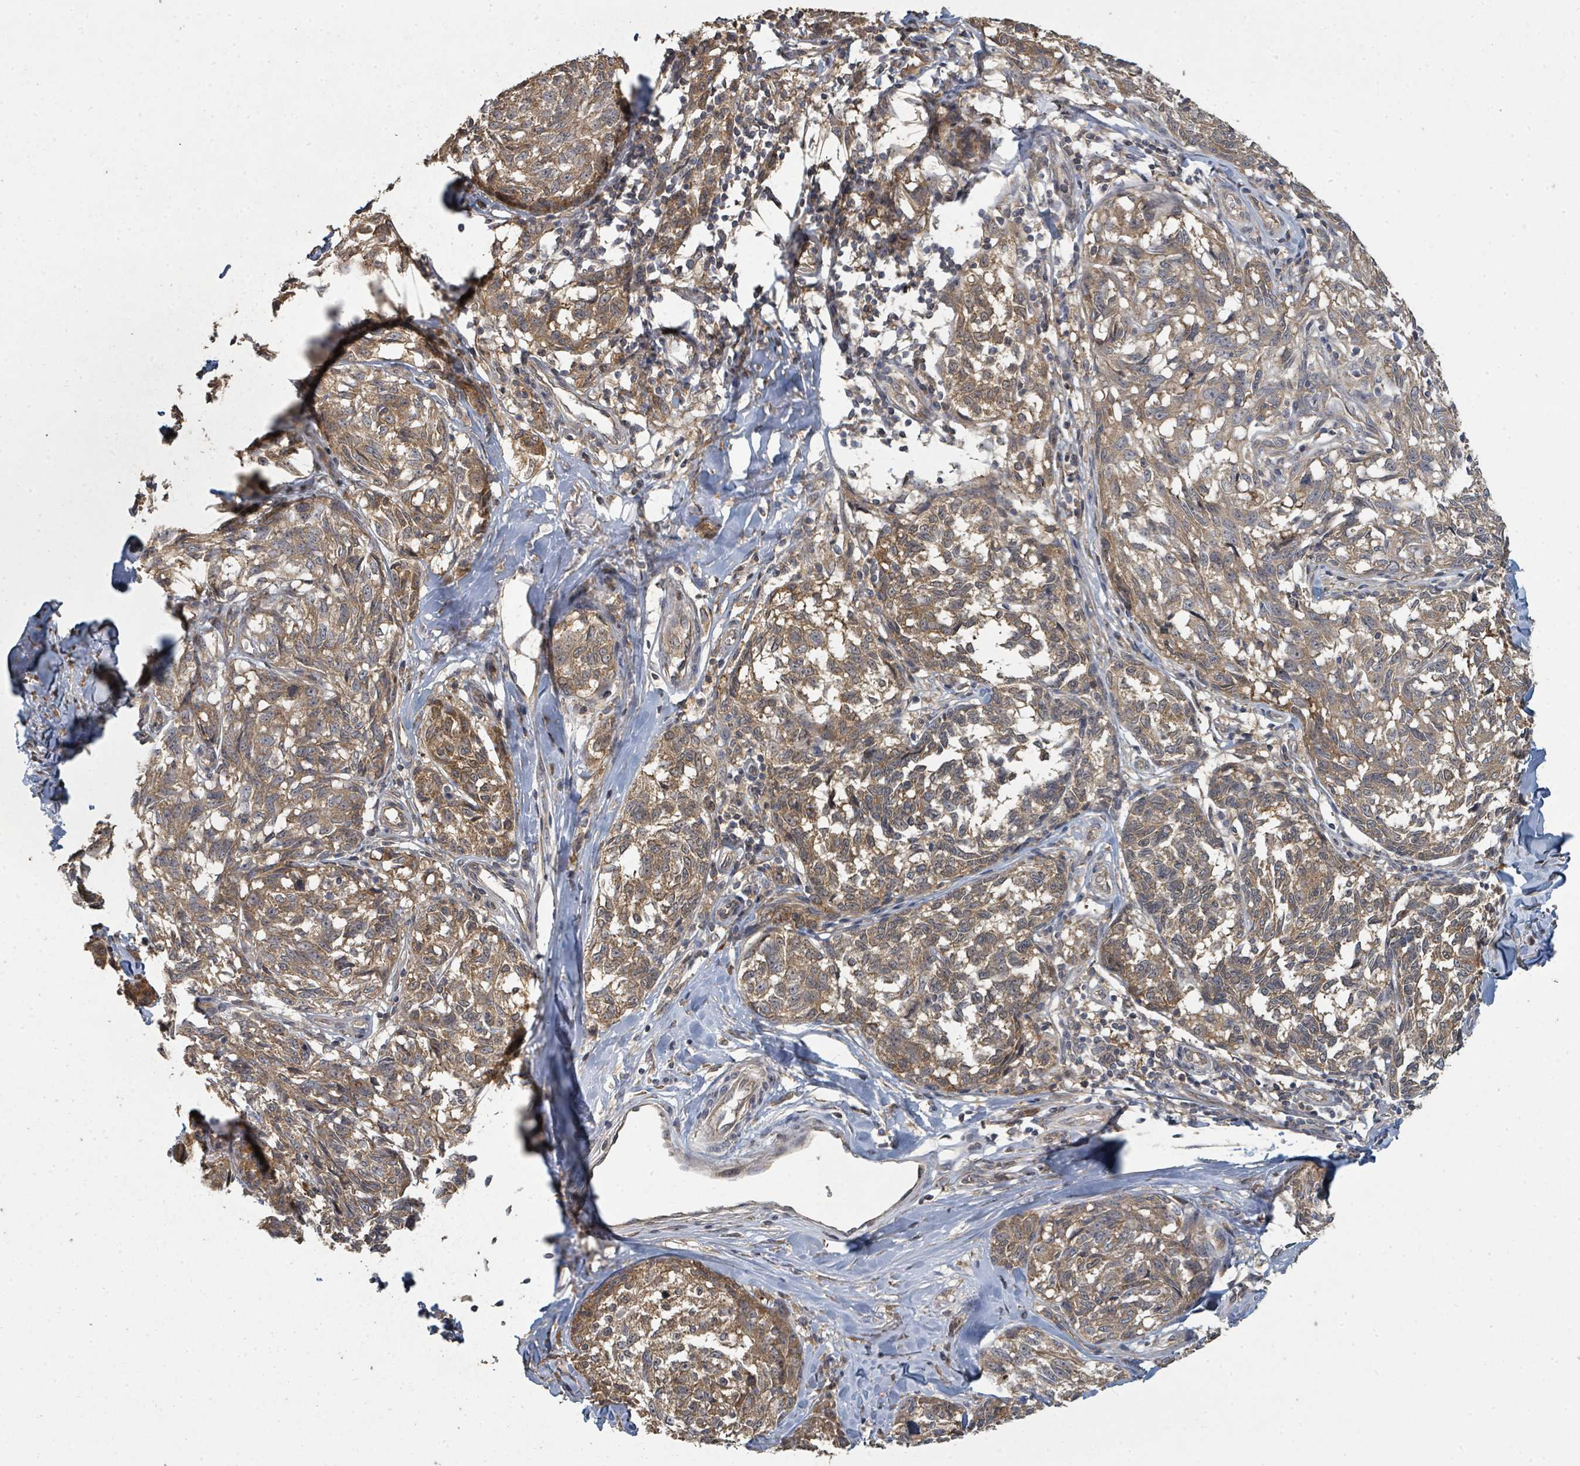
{"staining": {"intensity": "moderate", "quantity": ">75%", "location": "cytoplasmic/membranous"}, "tissue": "melanoma", "cell_type": "Tumor cells", "image_type": "cancer", "snomed": [{"axis": "morphology", "description": "Normal tissue, NOS"}, {"axis": "morphology", "description": "Malignant melanoma, NOS"}, {"axis": "topography", "description": "Skin"}], "caption": "Malignant melanoma stained for a protein (brown) reveals moderate cytoplasmic/membranous positive expression in about >75% of tumor cells.", "gene": "WDFY1", "patient": {"sex": "female", "age": 64}}